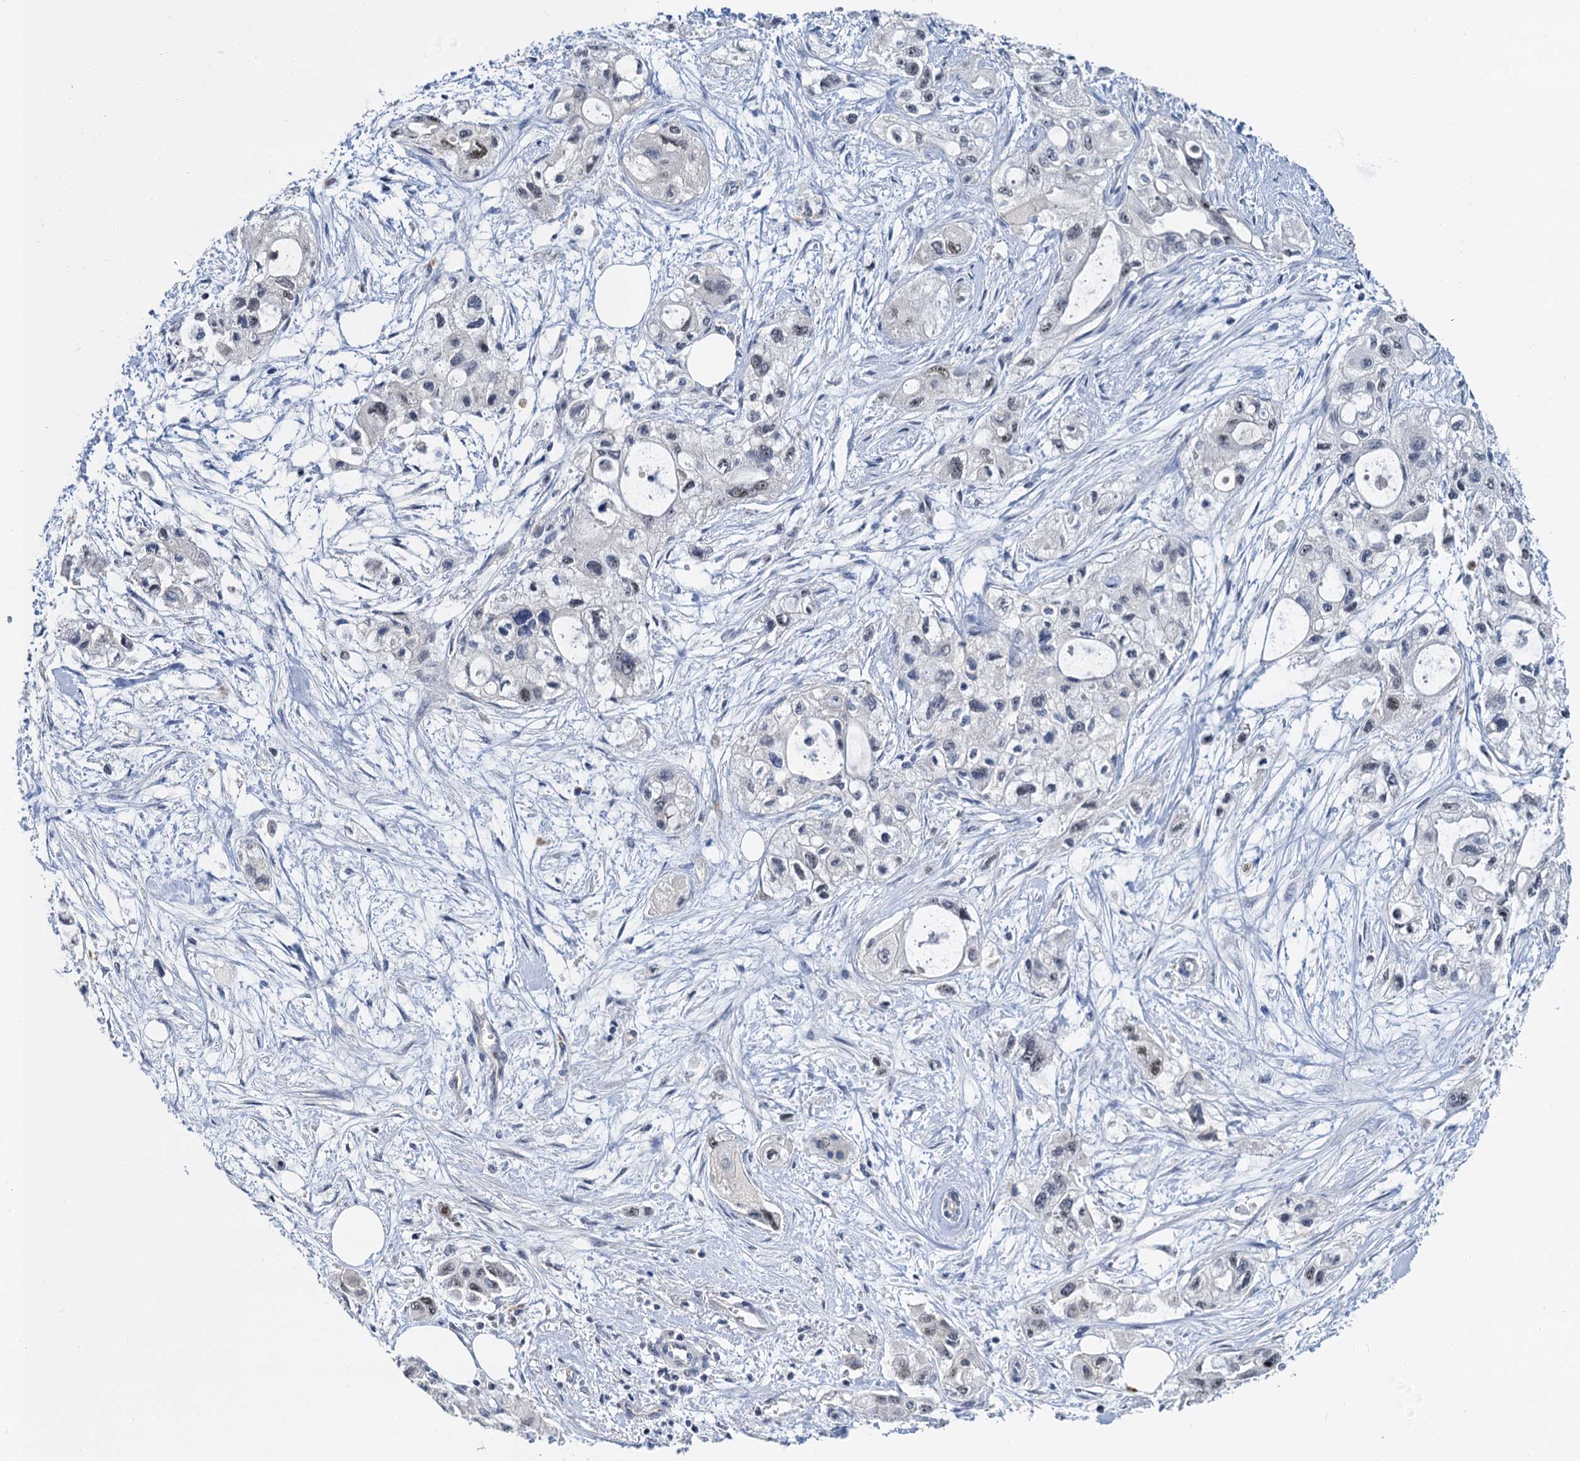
{"staining": {"intensity": "weak", "quantity": "25%-75%", "location": "nuclear"}, "tissue": "pancreatic cancer", "cell_type": "Tumor cells", "image_type": "cancer", "snomed": [{"axis": "morphology", "description": "Adenocarcinoma, NOS"}, {"axis": "topography", "description": "Pancreas"}], "caption": "Pancreatic cancer (adenocarcinoma) tissue demonstrates weak nuclear expression in about 25%-75% of tumor cells", "gene": "NOP2", "patient": {"sex": "male", "age": 75}}